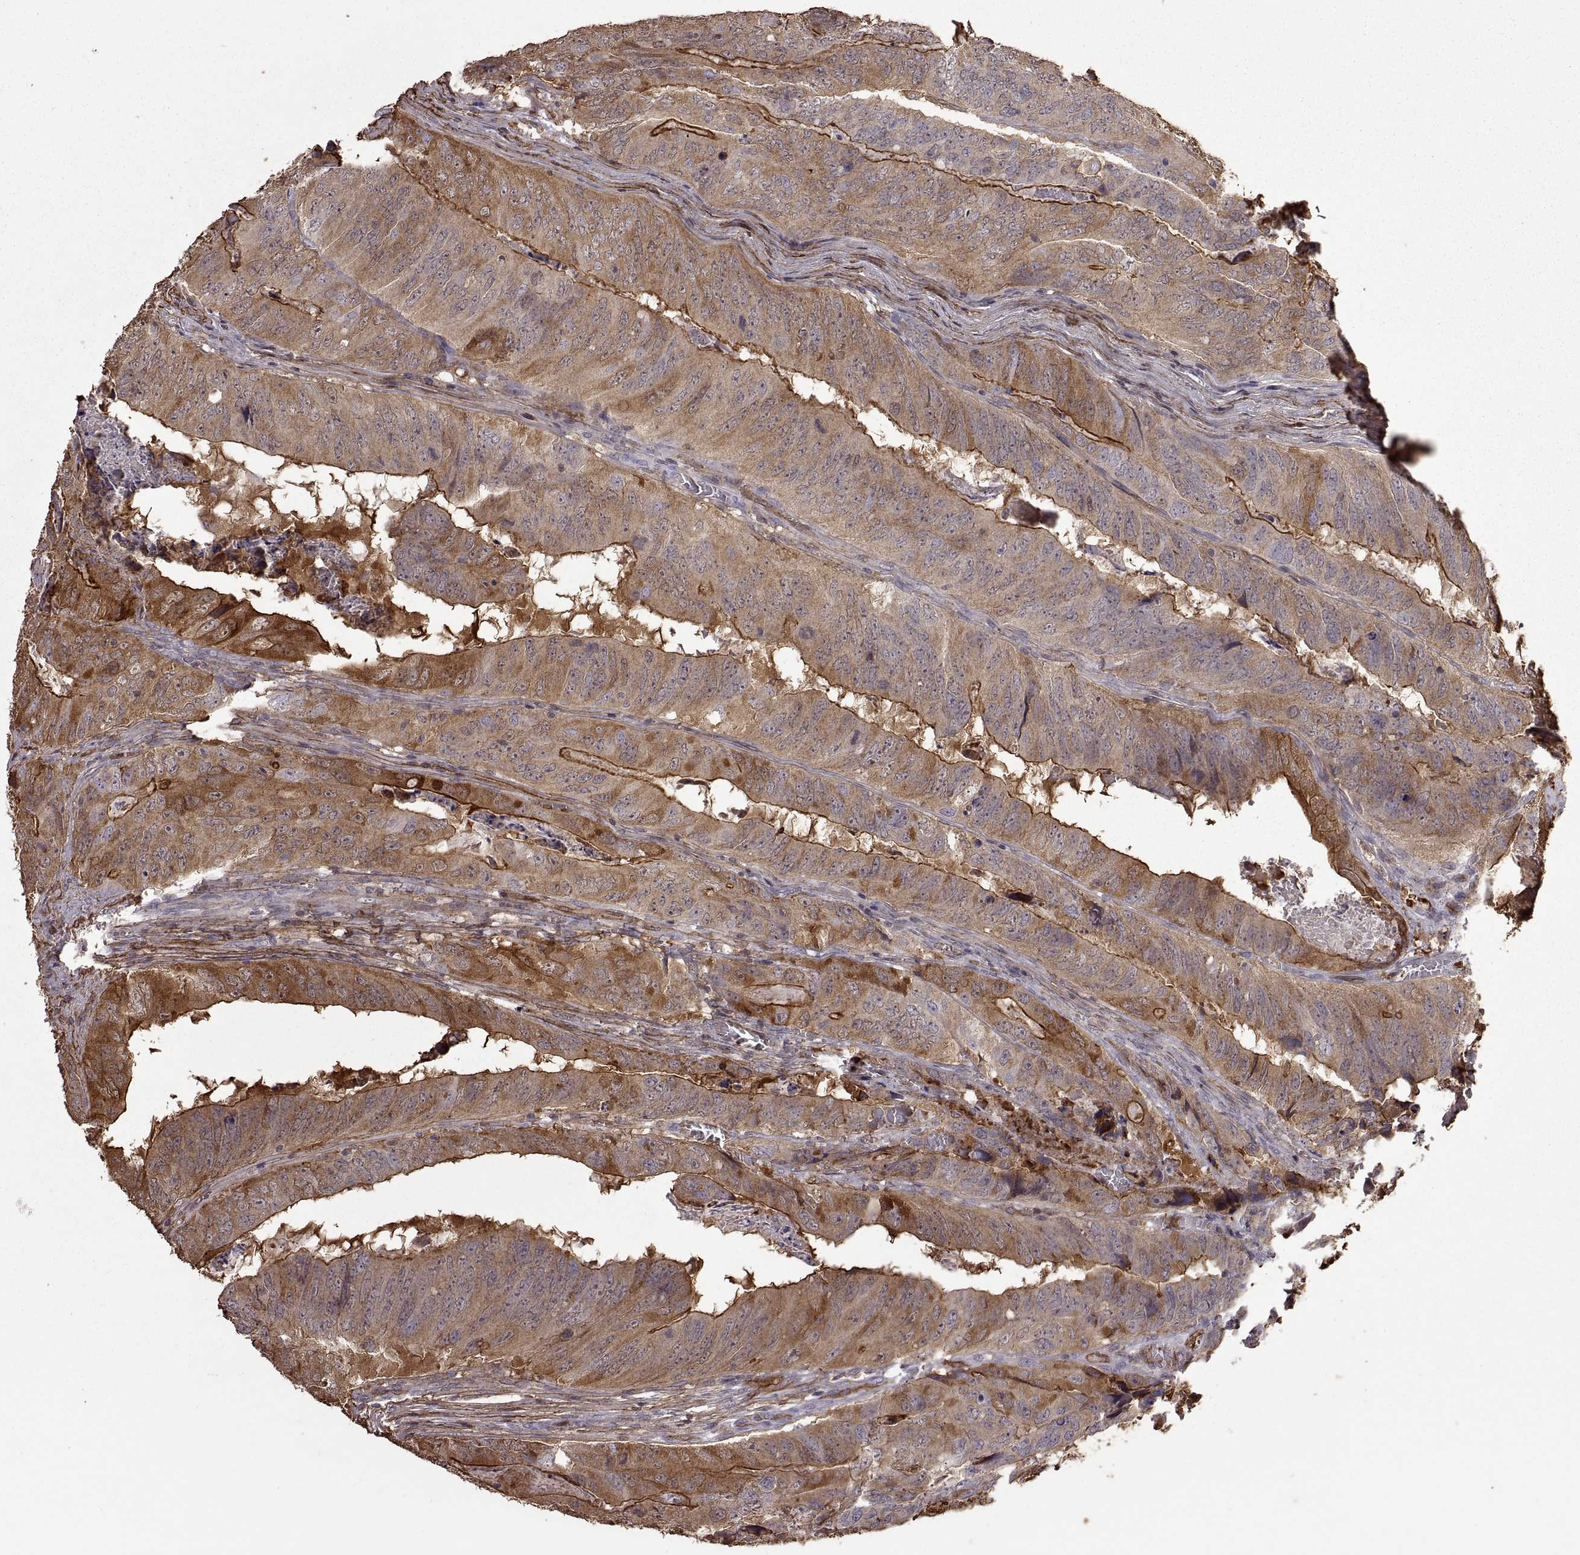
{"staining": {"intensity": "strong", "quantity": "25%-75%", "location": "cytoplasmic/membranous"}, "tissue": "colorectal cancer", "cell_type": "Tumor cells", "image_type": "cancer", "snomed": [{"axis": "morphology", "description": "Adenocarcinoma, NOS"}, {"axis": "topography", "description": "Colon"}], "caption": "Adenocarcinoma (colorectal) tissue shows strong cytoplasmic/membranous staining in approximately 25%-75% of tumor cells The staining is performed using DAB brown chromogen to label protein expression. The nuclei are counter-stained blue using hematoxylin.", "gene": "S100A10", "patient": {"sex": "male", "age": 79}}